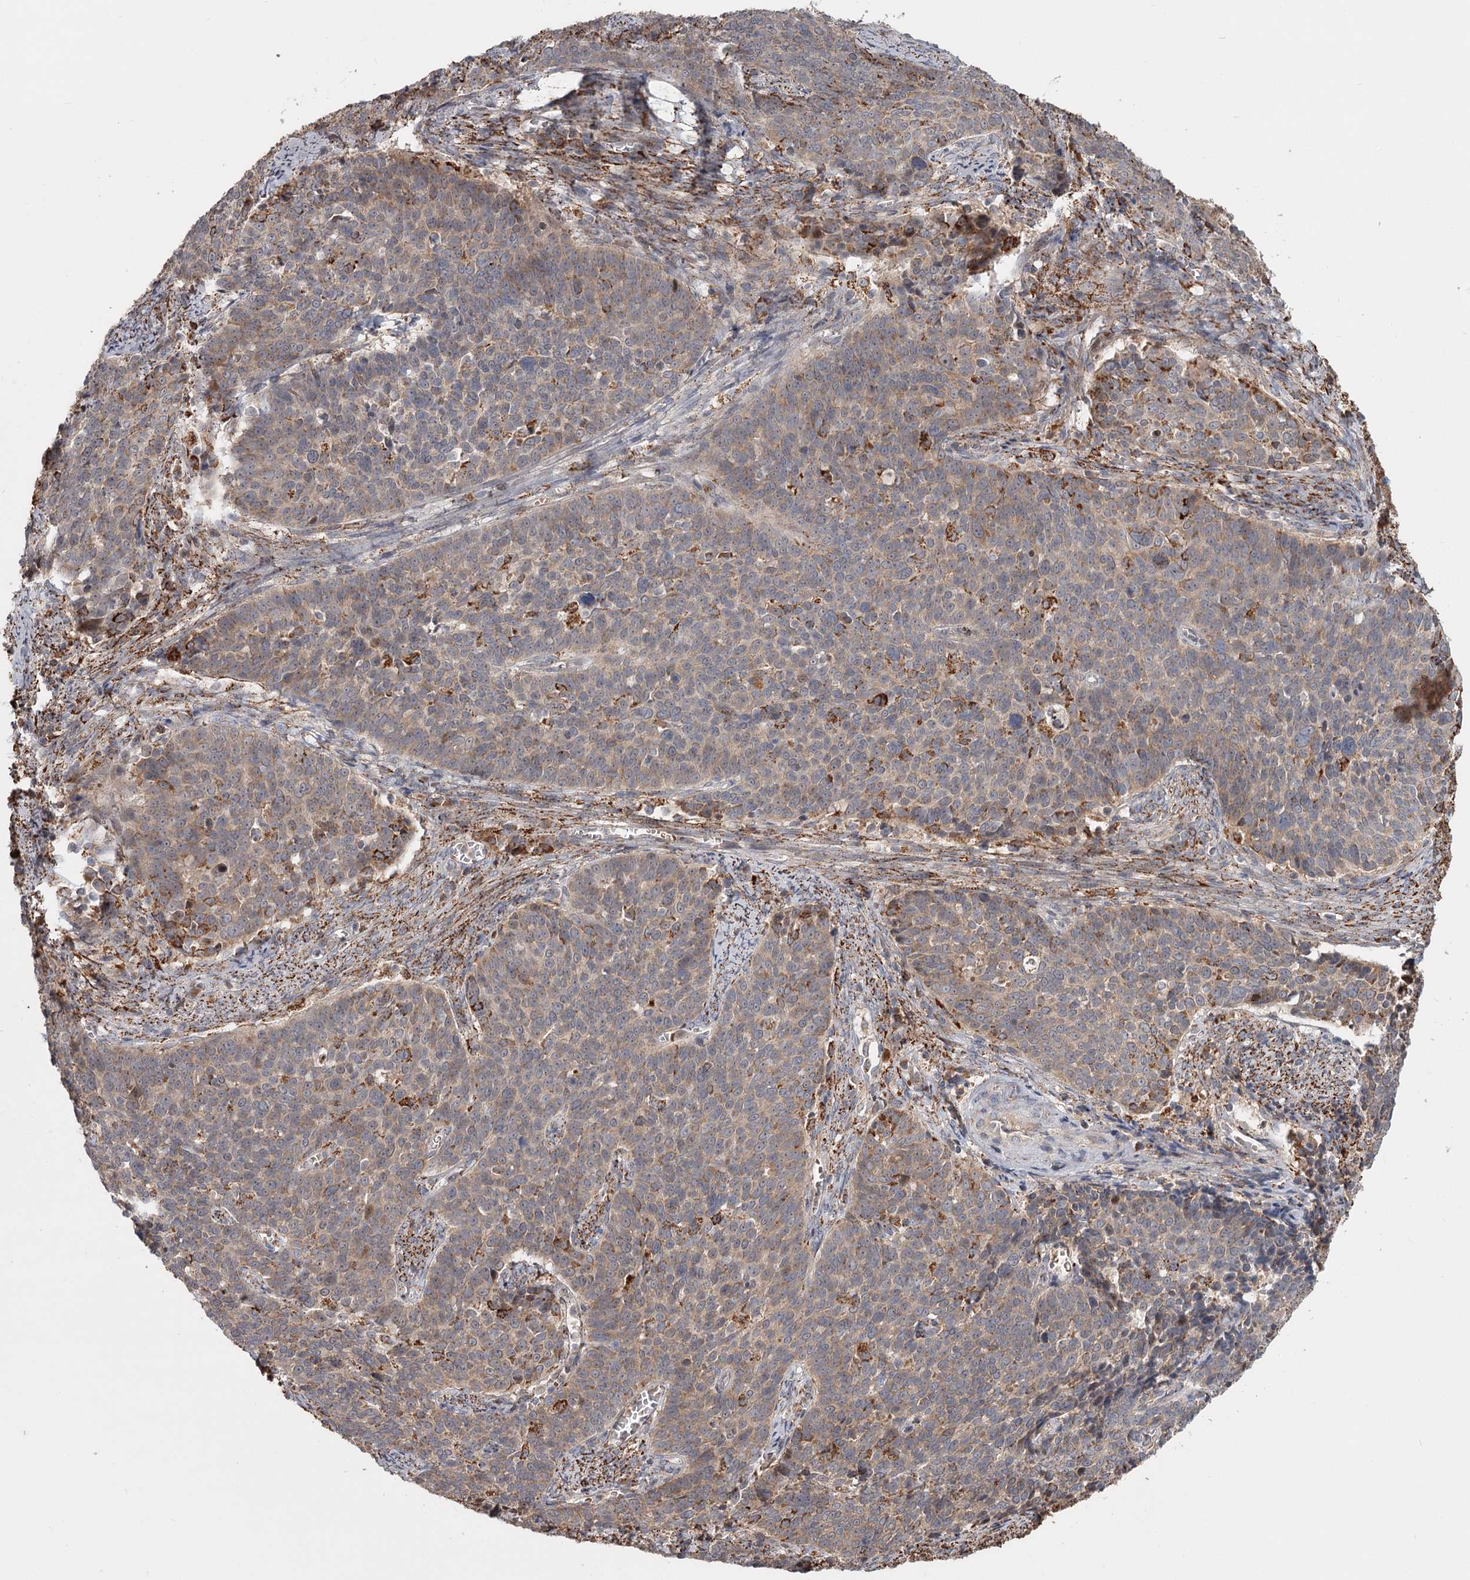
{"staining": {"intensity": "weak", "quantity": "25%-75%", "location": "cytoplasmic/membranous"}, "tissue": "cervical cancer", "cell_type": "Tumor cells", "image_type": "cancer", "snomed": [{"axis": "morphology", "description": "Squamous cell carcinoma, NOS"}, {"axis": "topography", "description": "Cervix"}], "caption": "The immunohistochemical stain shows weak cytoplasmic/membranous positivity in tumor cells of squamous cell carcinoma (cervical) tissue. Nuclei are stained in blue.", "gene": "CDC123", "patient": {"sex": "female", "age": 39}}